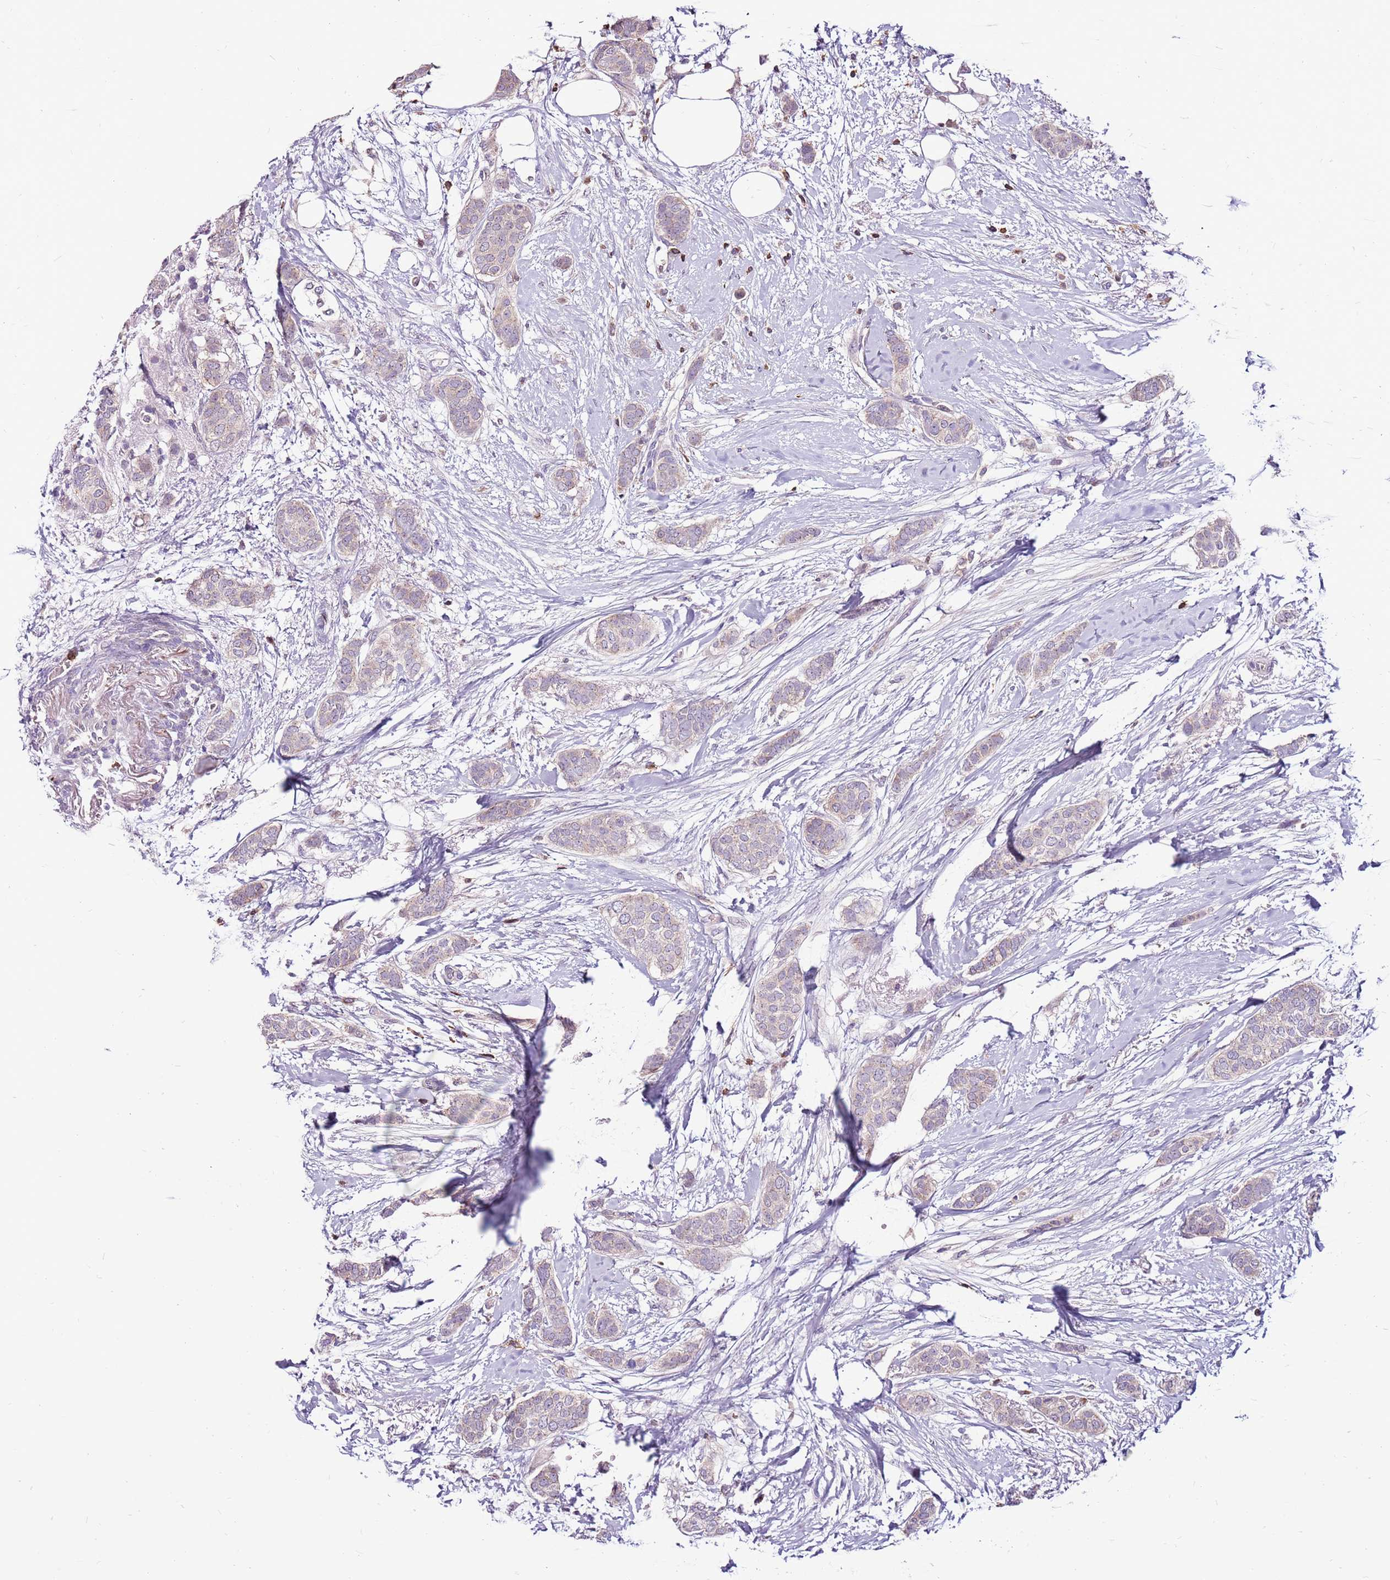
{"staining": {"intensity": "negative", "quantity": "none", "location": "none"}, "tissue": "breast cancer", "cell_type": "Tumor cells", "image_type": "cancer", "snomed": [{"axis": "morphology", "description": "Duct carcinoma"}, {"axis": "topography", "description": "Breast"}], "caption": "IHC image of breast intraductal carcinoma stained for a protein (brown), which exhibits no positivity in tumor cells.", "gene": "ZSWIM1", "patient": {"sex": "female", "age": 72}}